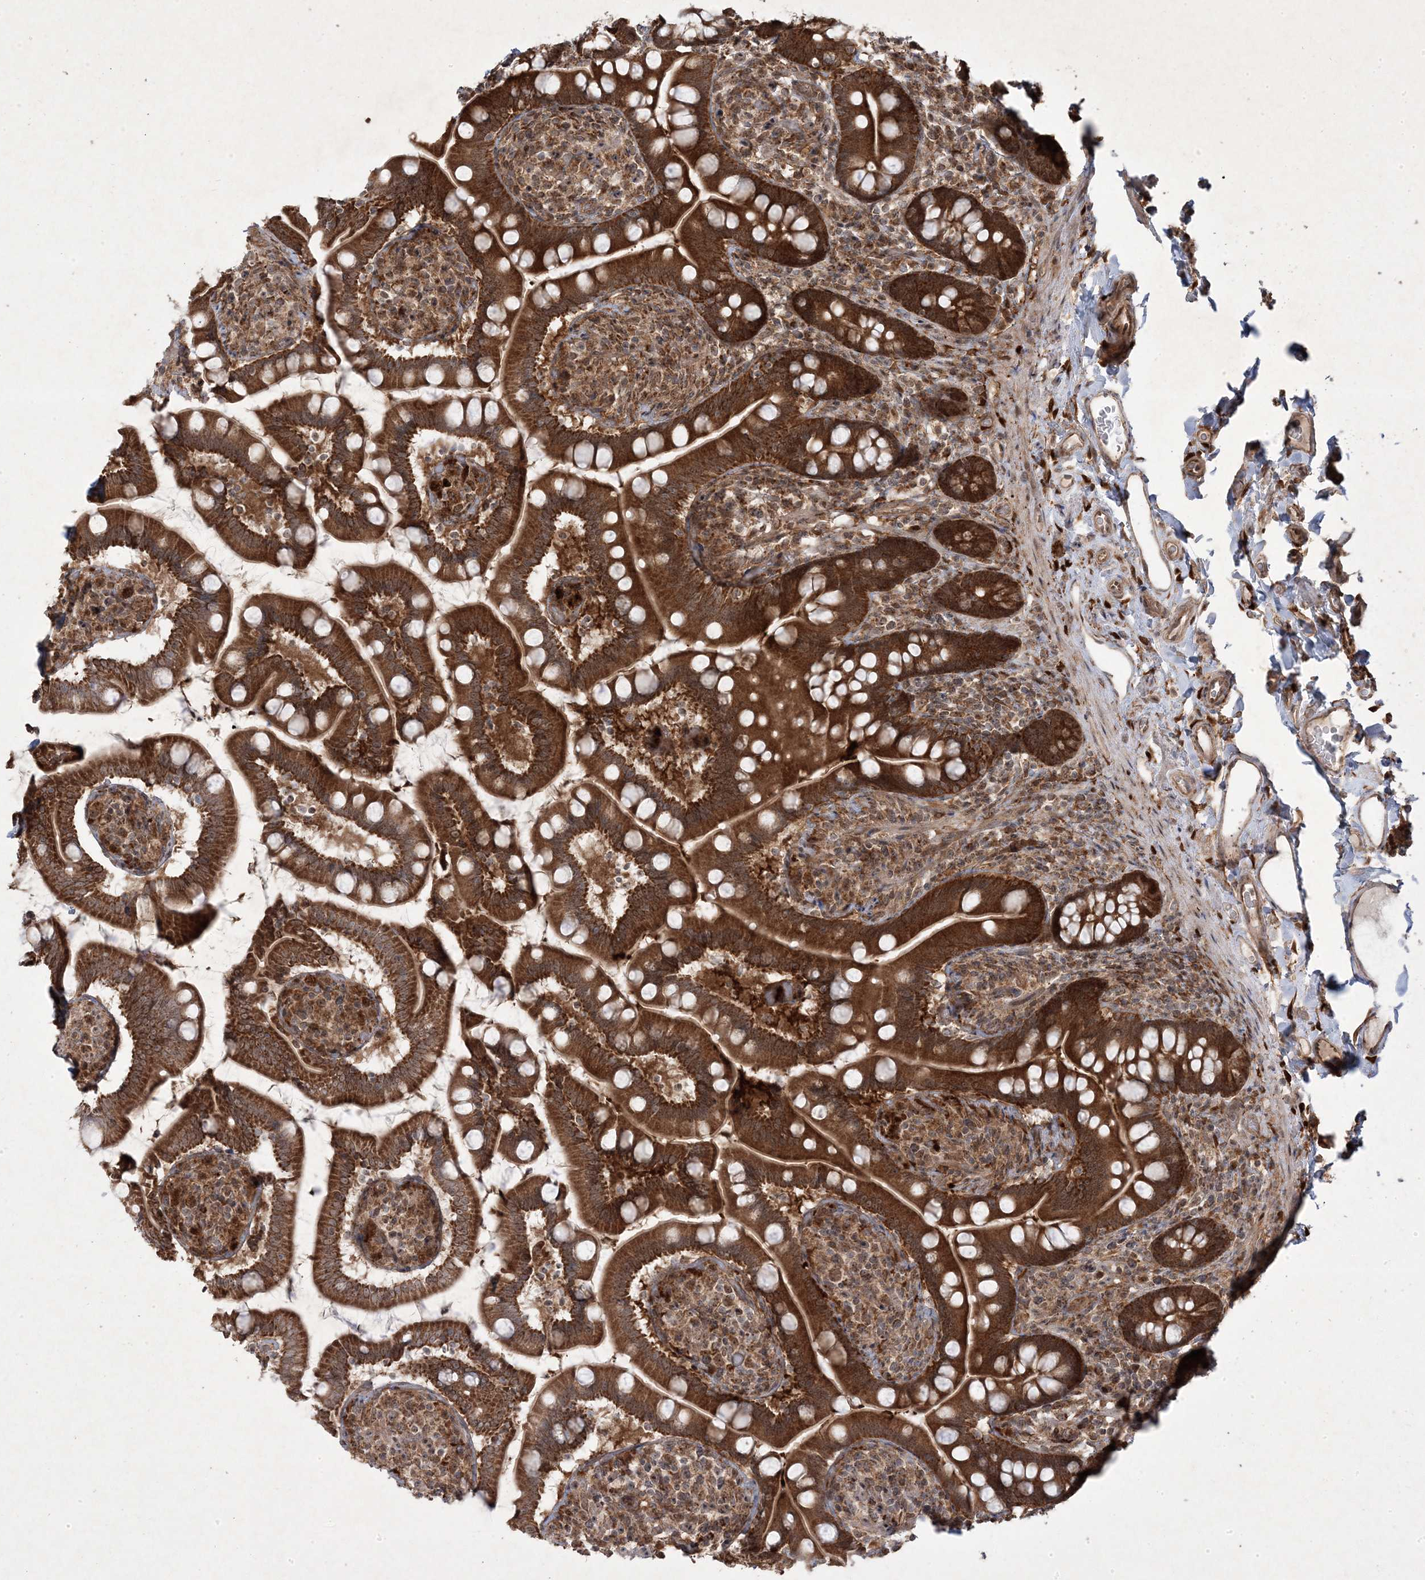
{"staining": {"intensity": "strong", "quantity": ">75%", "location": "cytoplasmic/membranous,nuclear"}, "tissue": "small intestine", "cell_type": "Glandular cells", "image_type": "normal", "snomed": [{"axis": "morphology", "description": "Normal tissue, NOS"}, {"axis": "topography", "description": "Small intestine"}], "caption": "Strong cytoplasmic/membranous,nuclear positivity is identified in about >75% of glandular cells in benign small intestine. Nuclei are stained in blue.", "gene": "PLEKHM2", "patient": {"sex": "female", "age": 64}}